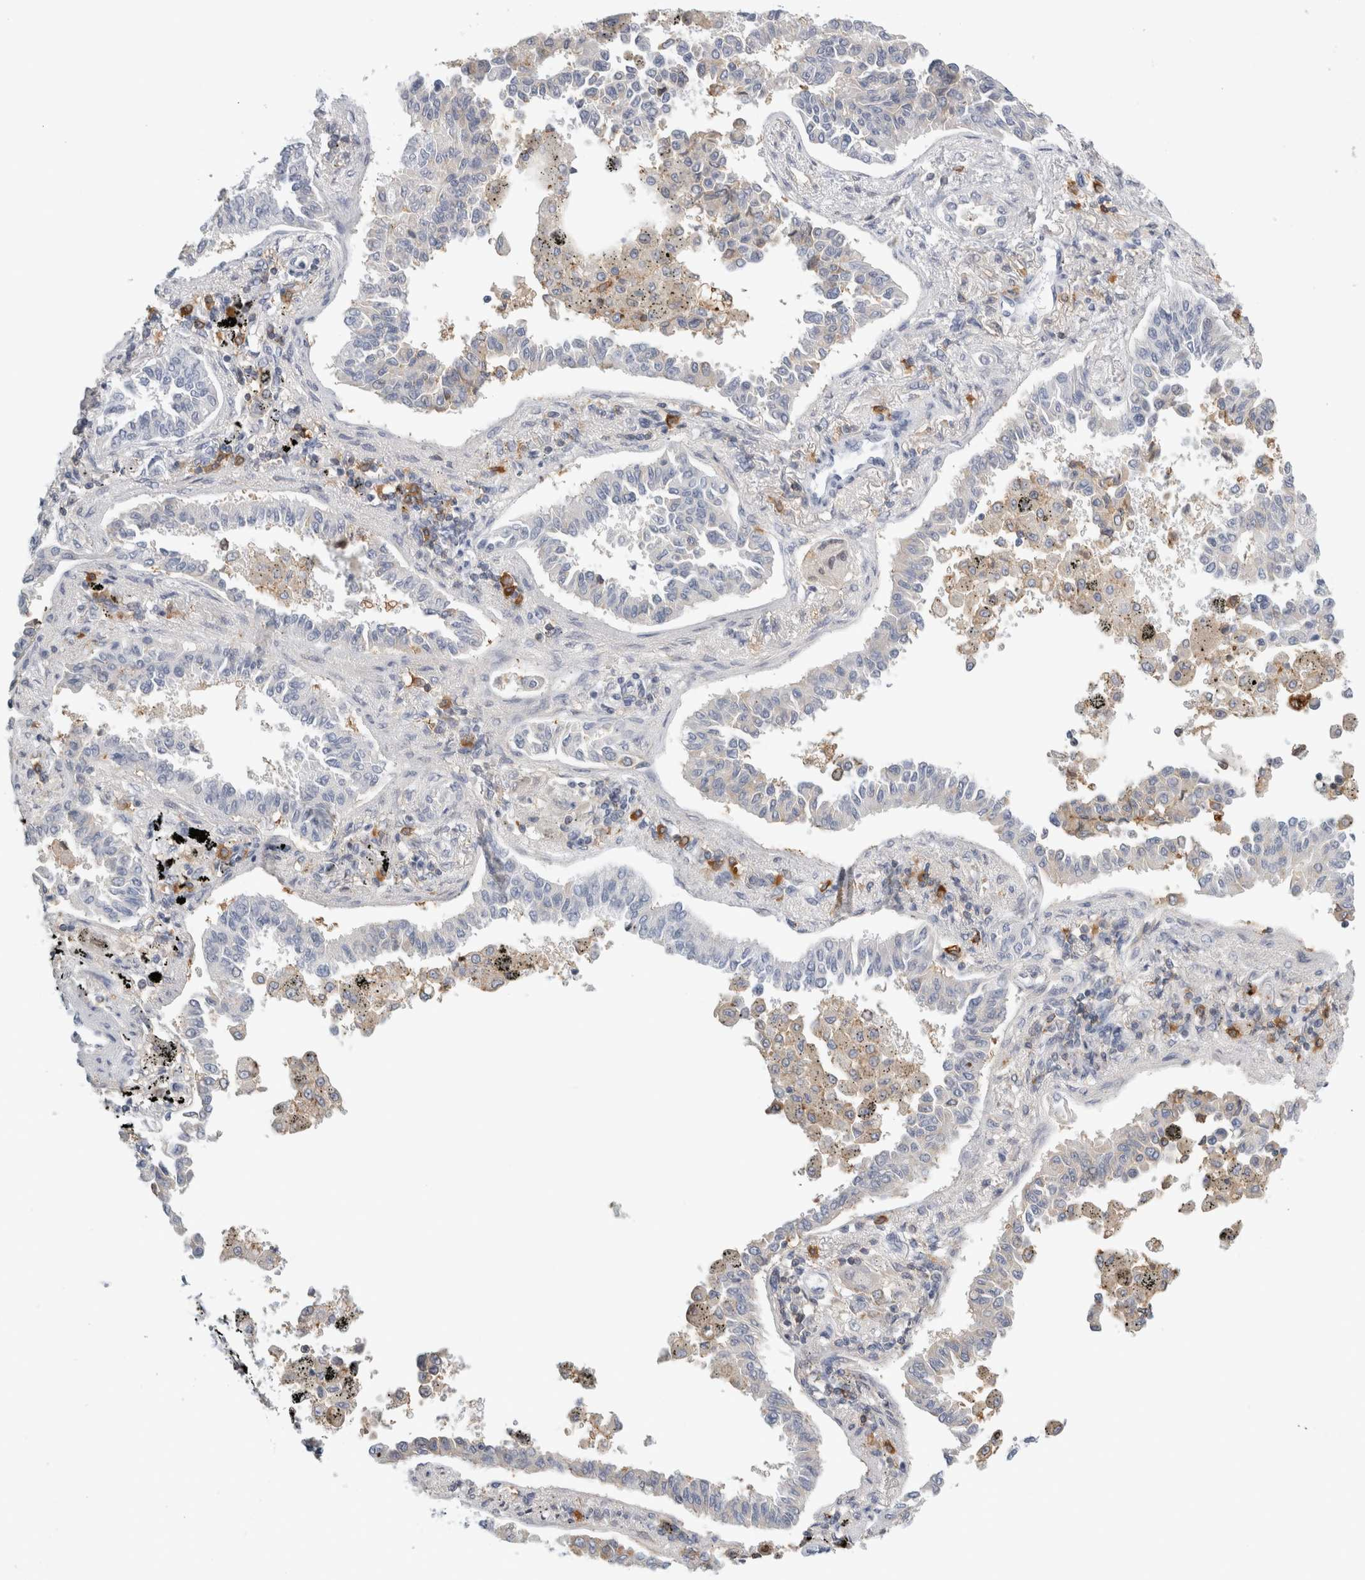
{"staining": {"intensity": "negative", "quantity": "none", "location": "none"}, "tissue": "lung cancer", "cell_type": "Tumor cells", "image_type": "cancer", "snomed": [{"axis": "morphology", "description": "Normal tissue, NOS"}, {"axis": "morphology", "description": "Adenocarcinoma, NOS"}, {"axis": "topography", "description": "Lung"}], "caption": "Immunohistochemistry (IHC) micrograph of neoplastic tissue: lung cancer stained with DAB (3,3'-diaminobenzidine) demonstrates no significant protein expression in tumor cells.", "gene": "P2RY2", "patient": {"sex": "male", "age": 59}}